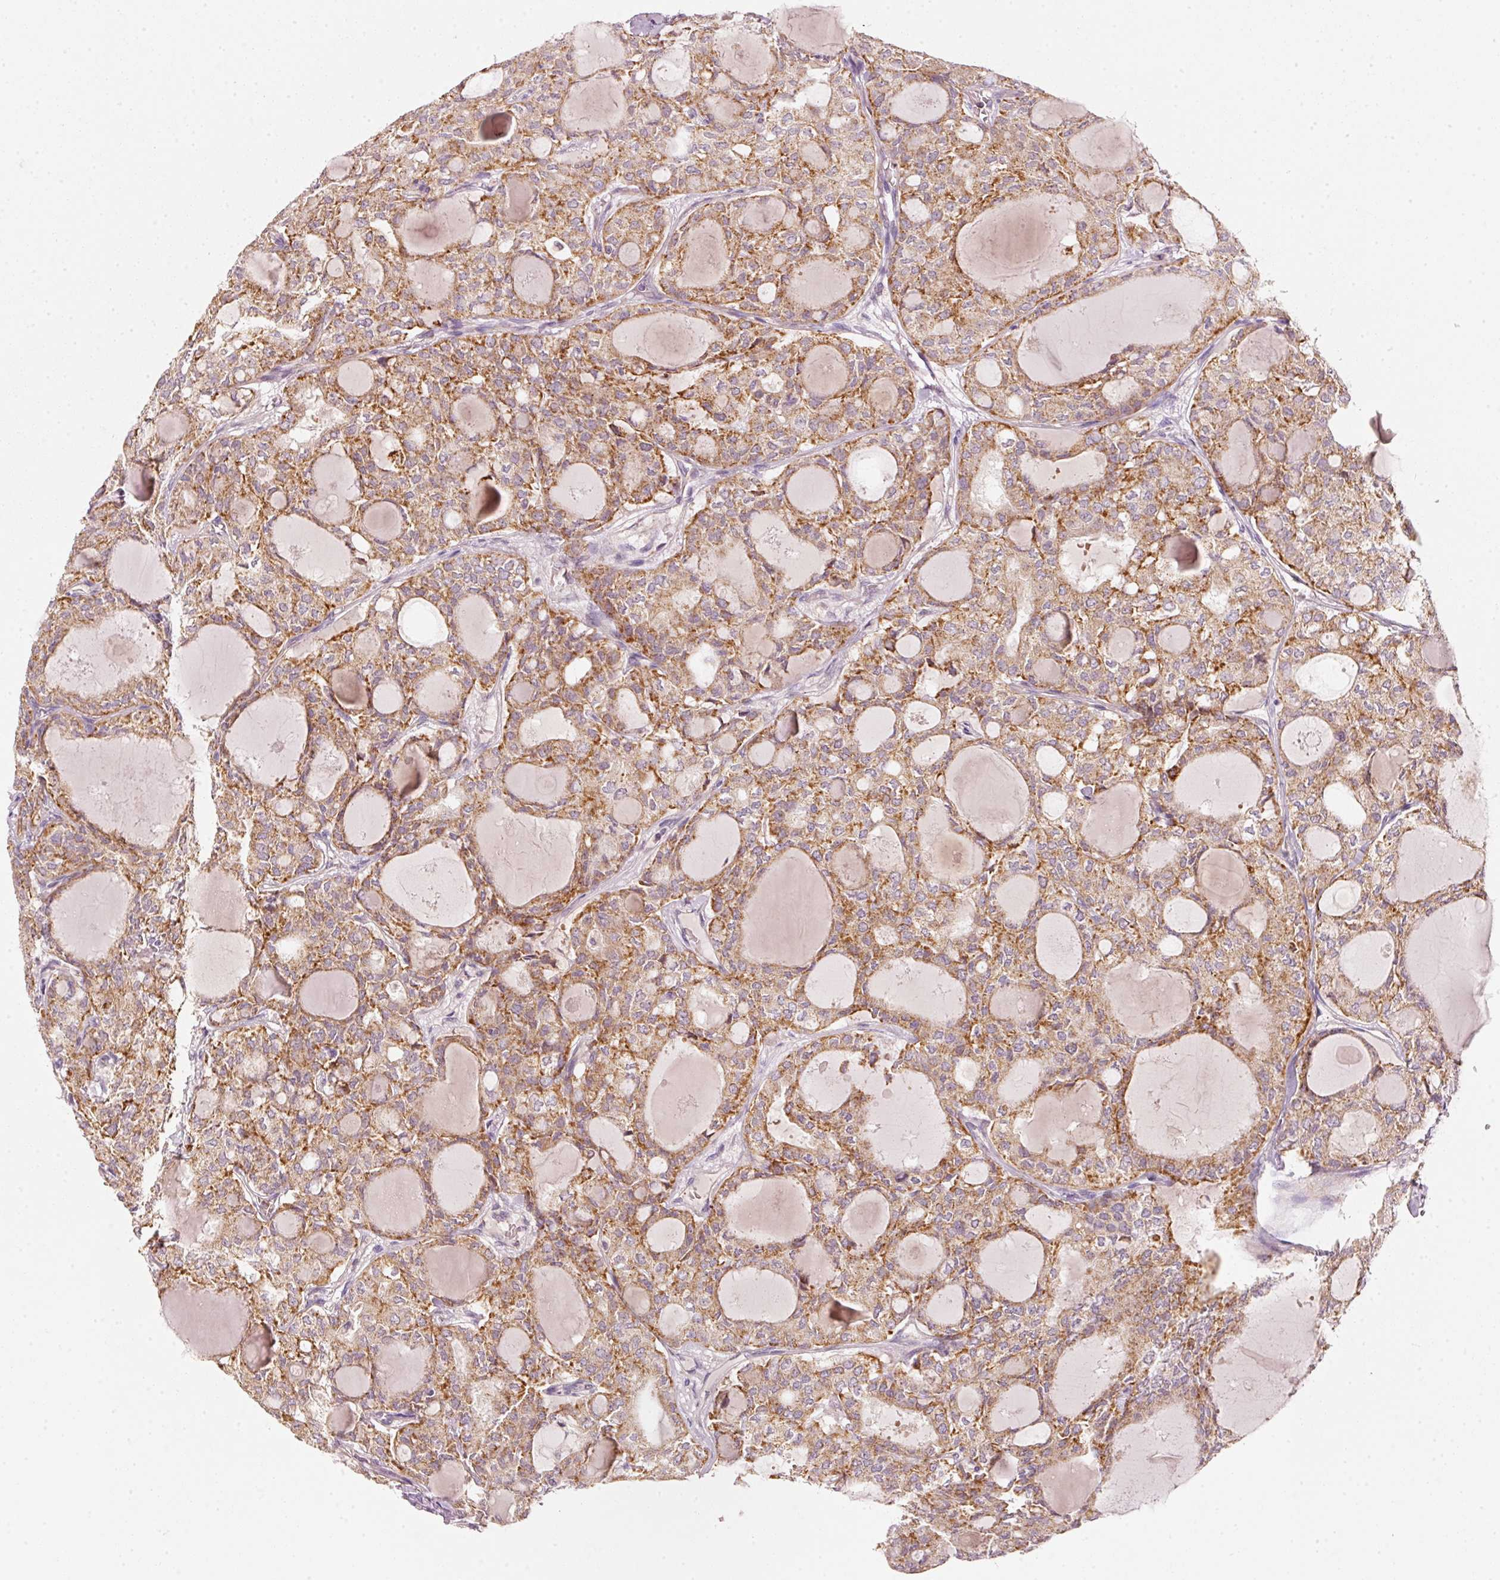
{"staining": {"intensity": "moderate", "quantity": ">75%", "location": "cytoplasmic/membranous"}, "tissue": "thyroid cancer", "cell_type": "Tumor cells", "image_type": "cancer", "snomed": [{"axis": "morphology", "description": "Follicular adenoma carcinoma, NOS"}, {"axis": "topography", "description": "Thyroid gland"}], "caption": "Immunohistochemical staining of thyroid cancer demonstrates medium levels of moderate cytoplasmic/membranous protein staining in about >75% of tumor cells.", "gene": "ARHGAP22", "patient": {"sex": "male", "age": 75}}